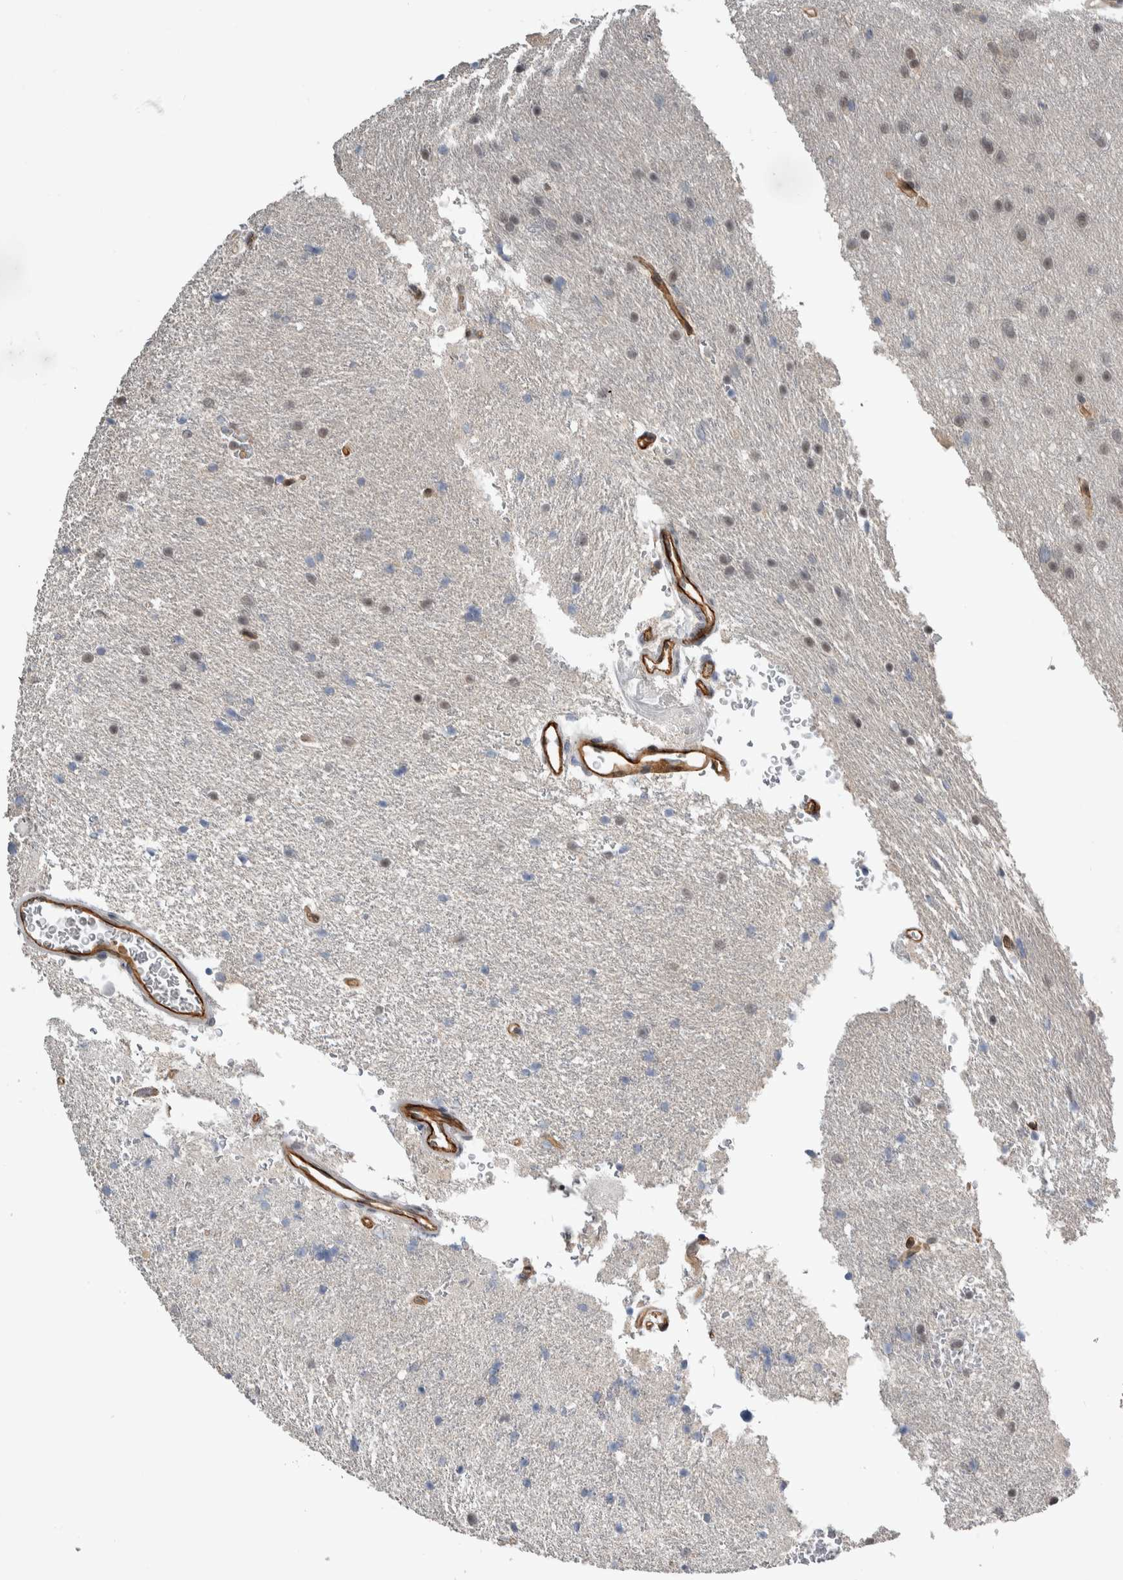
{"staining": {"intensity": "weak", "quantity": "<25%", "location": "nuclear"}, "tissue": "glioma", "cell_type": "Tumor cells", "image_type": "cancer", "snomed": [{"axis": "morphology", "description": "Glioma, malignant, Low grade"}, {"axis": "topography", "description": "Brain"}], "caption": "Tumor cells are negative for protein expression in human malignant glioma (low-grade).", "gene": "PRDM4", "patient": {"sex": "female", "age": 37}}